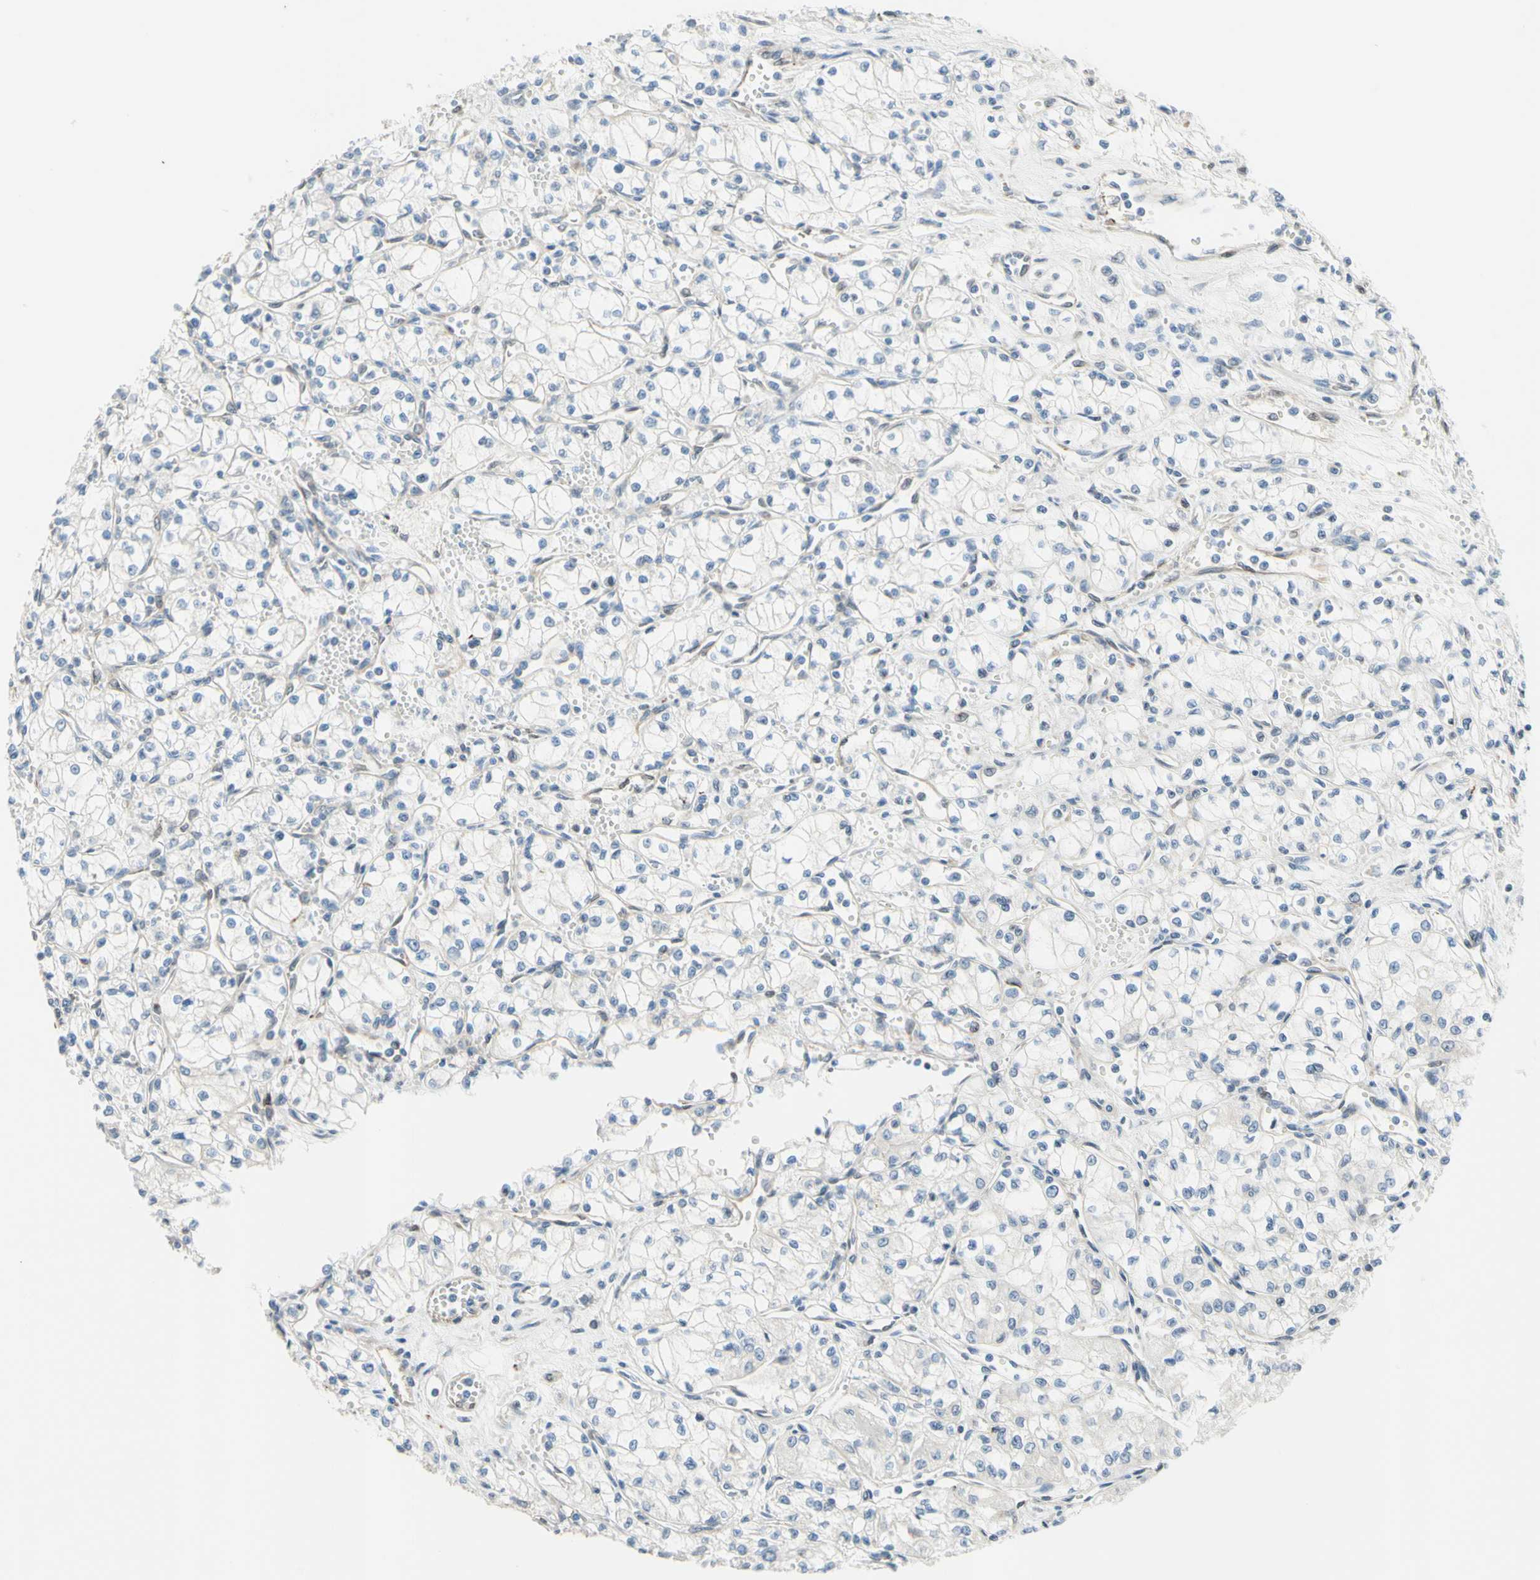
{"staining": {"intensity": "negative", "quantity": "none", "location": "none"}, "tissue": "renal cancer", "cell_type": "Tumor cells", "image_type": "cancer", "snomed": [{"axis": "morphology", "description": "Normal tissue, NOS"}, {"axis": "morphology", "description": "Adenocarcinoma, NOS"}, {"axis": "topography", "description": "Kidney"}], "caption": "Protein analysis of renal cancer reveals no significant positivity in tumor cells.", "gene": "TRAF2", "patient": {"sex": "male", "age": 59}}